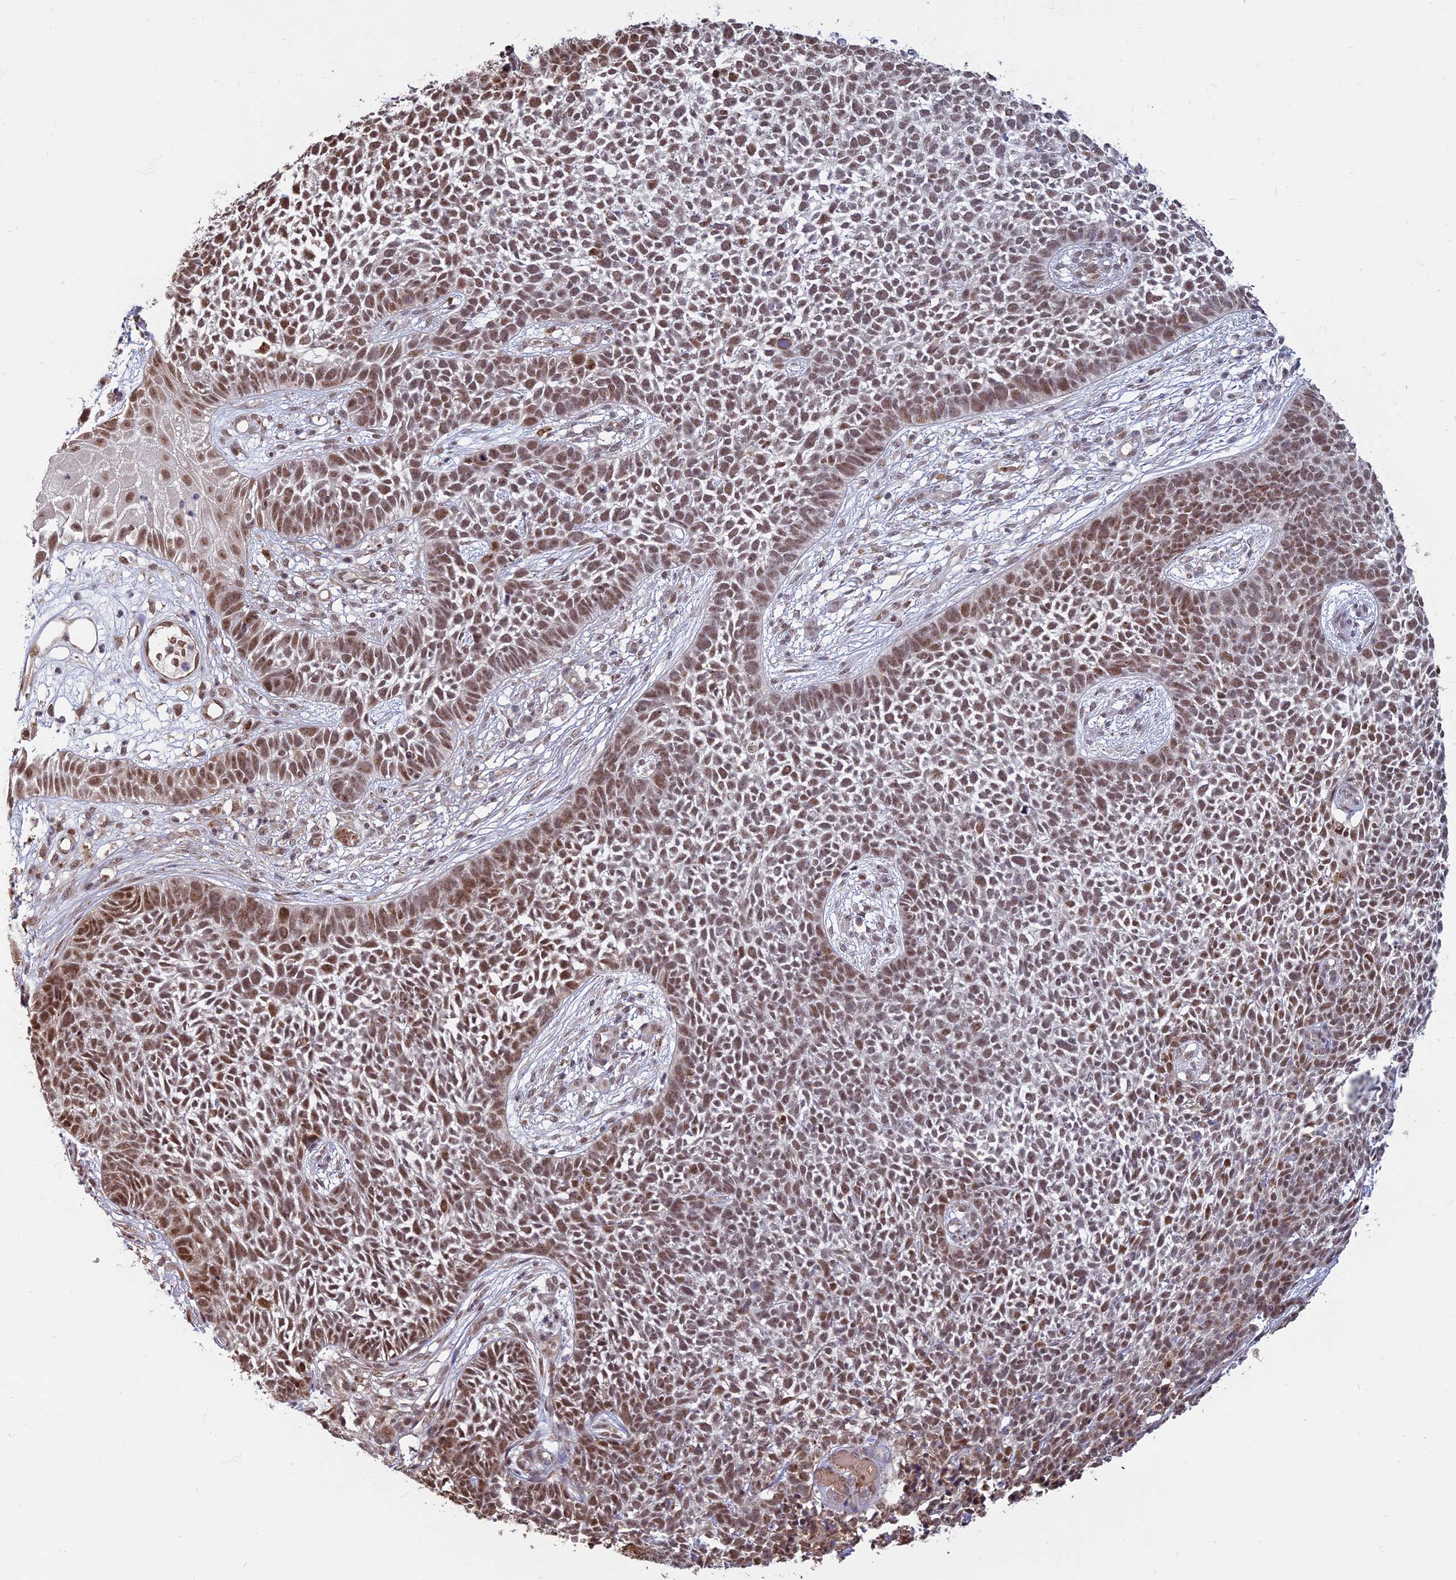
{"staining": {"intensity": "moderate", "quantity": ">75%", "location": "nuclear"}, "tissue": "skin cancer", "cell_type": "Tumor cells", "image_type": "cancer", "snomed": [{"axis": "morphology", "description": "Basal cell carcinoma"}, {"axis": "topography", "description": "Skin"}], "caption": "High-magnification brightfield microscopy of skin cancer (basal cell carcinoma) stained with DAB (3,3'-diaminobenzidine) (brown) and counterstained with hematoxylin (blue). tumor cells exhibit moderate nuclear expression is seen in about>75% of cells.", "gene": "MFAP1", "patient": {"sex": "female", "age": 84}}